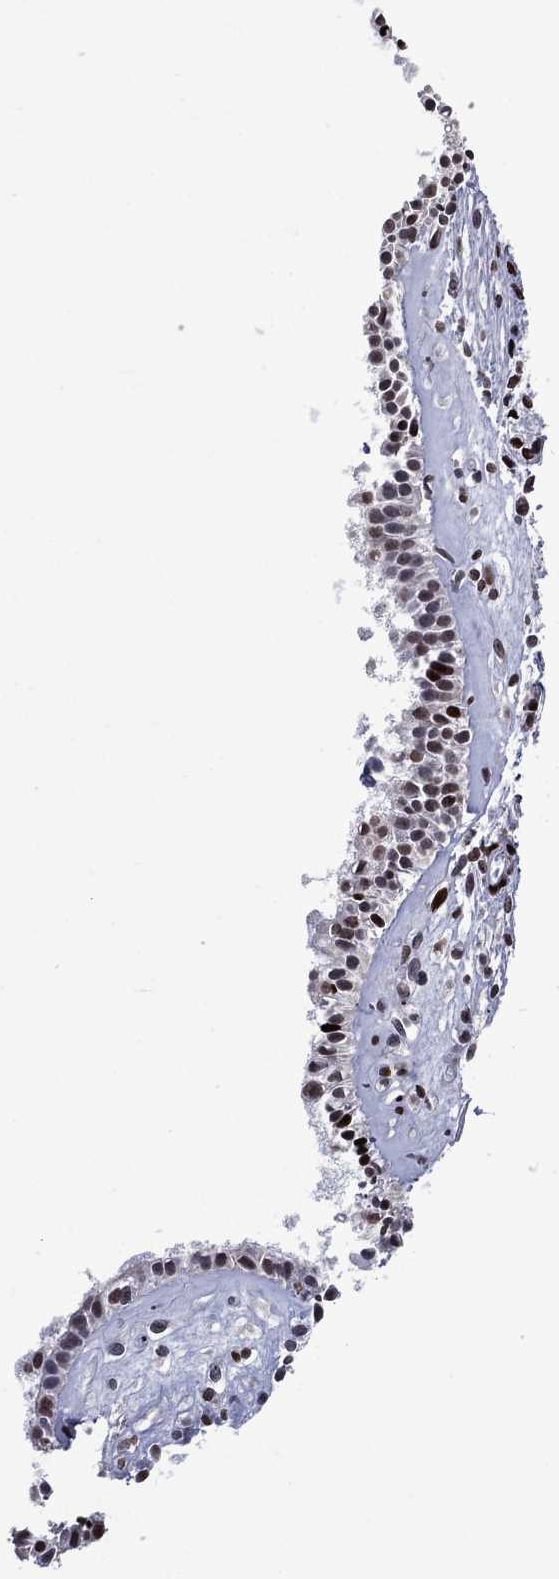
{"staining": {"intensity": "strong", "quantity": "25%-75%", "location": "nuclear"}, "tissue": "nasopharynx", "cell_type": "Respiratory epithelial cells", "image_type": "normal", "snomed": [{"axis": "morphology", "description": "Normal tissue, NOS"}, {"axis": "topography", "description": "Nasopharynx"}], "caption": "A histopathology image of human nasopharynx stained for a protein exhibits strong nuclear brown staining in respiratory epithelial cells.", "gene": "SRSF3", "patient": {"sex": "male", "age": 29}}